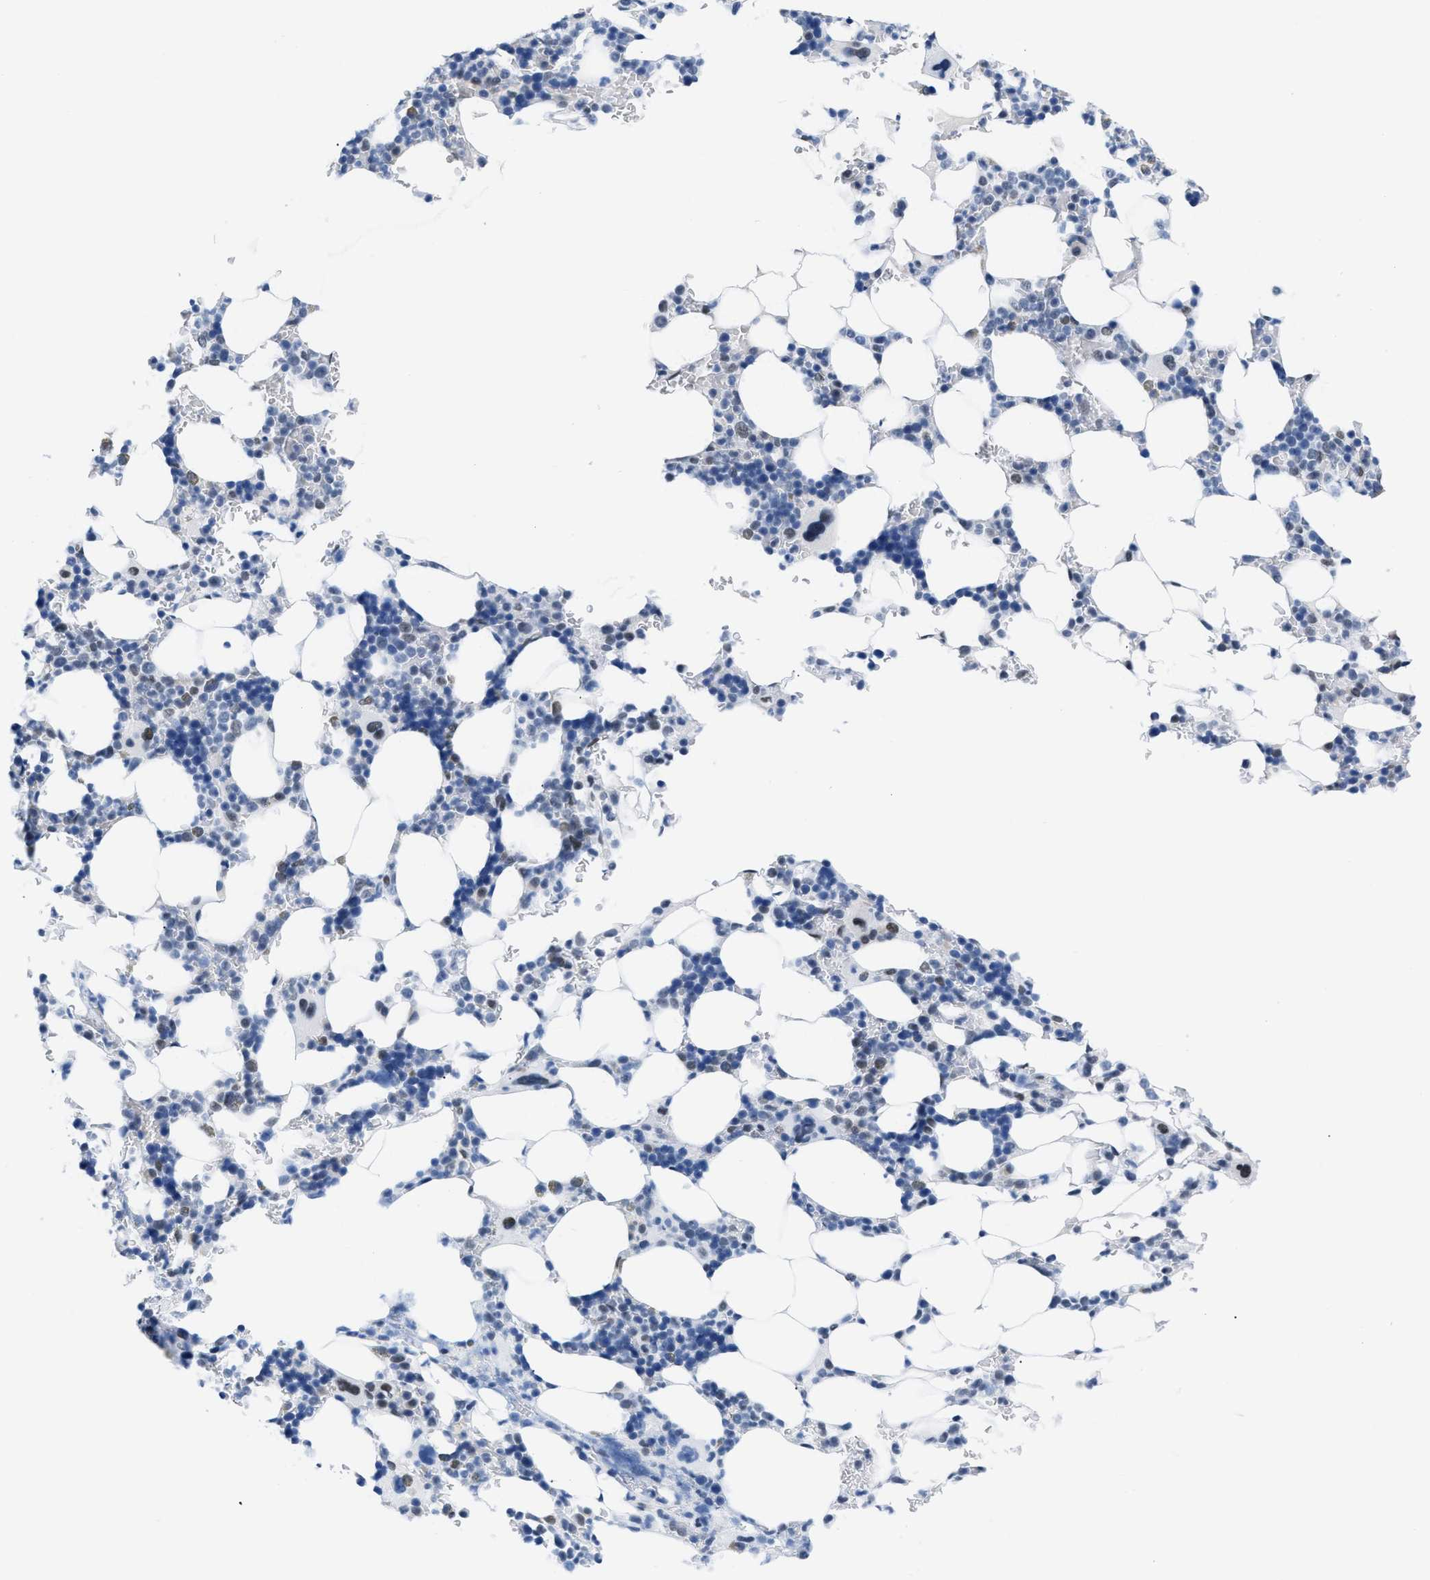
{"staining": {"intensity": "moderate", "quantity": "<25%", "location": "nuclear"}, "tissue": "bone marrow", "cell_type": "Hematopoietic cells", "image_type": "normal", "snomed": [{"axis": "morphology", "description": "Normal tissue, NOS"}, {"axis": "topography", "description": "Bone marrow"}], "caption": "DAB immunohistochemical staining of normal bone marrow reveals moderate nuclear protein positivity in approximately <25% of hematopoietic cells.", "gene": "CTBP1", "patient": {"sex": "female", "age": 81}}